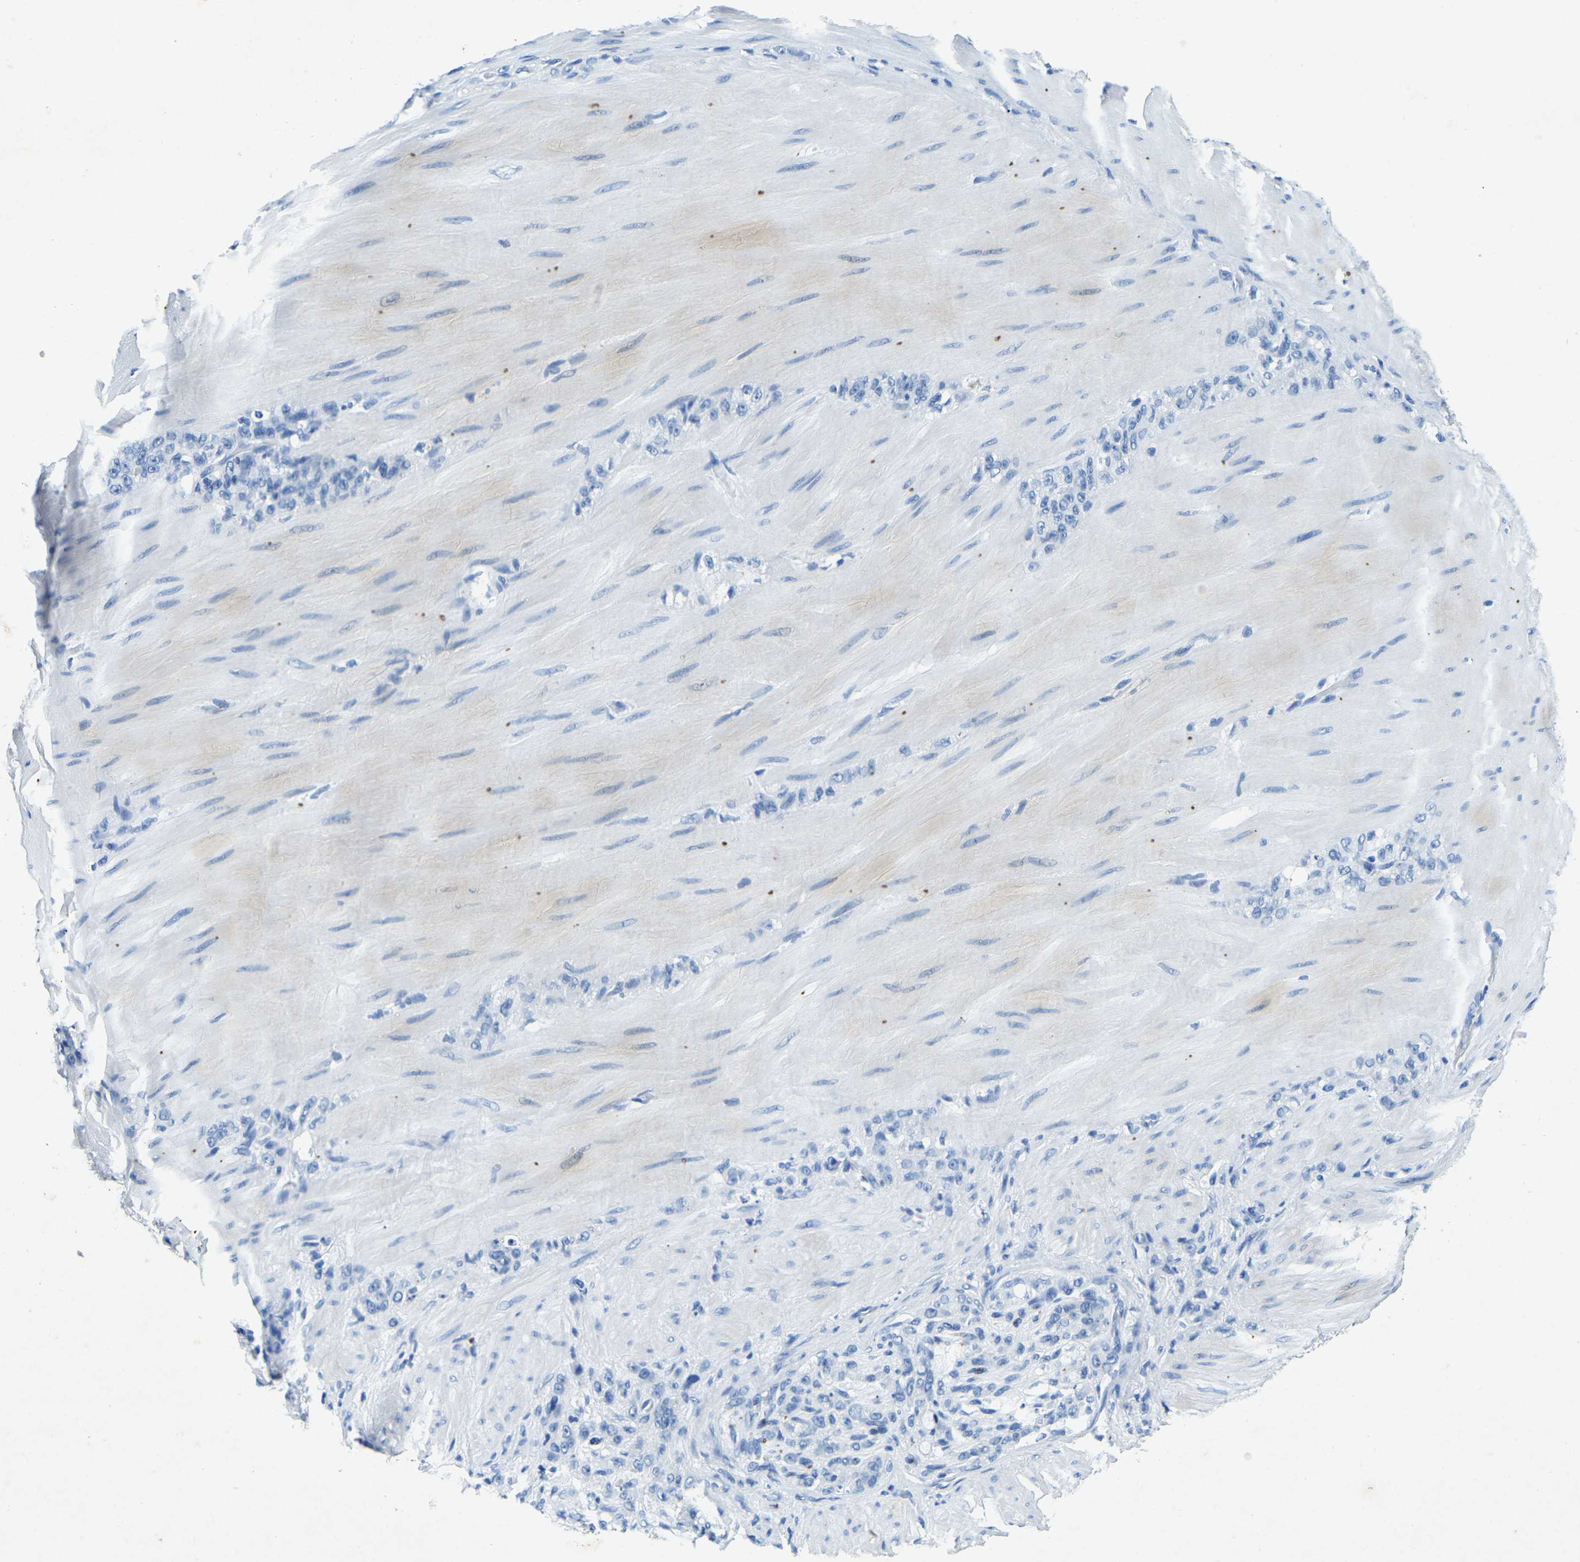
{"staining": {"intensity": "negative", "quantity": "none", "location": "none"}, "tissue": "stomach cancer", "cell_type": "Tumor cells", "image_type": "cancer", "snomed": [{"axis": "morphology", "description": "Normal tissue, NOS"}, {"axis": "morphology", "description": "Adenocarcinoma, NOS"}, {"axis": "topography", "description": "Stomach"}], "caption": "Immunohistochemical staining of human stomach cancer displays no significant expression in tumor cells. The staining was performed using DAB to visualize the protein expression in brown, while the nuclei were stained in blue with hematoxylin (Magnification: 20x).", "gene": "UBN2", "patient": {"sex": "male", "age": 82}}